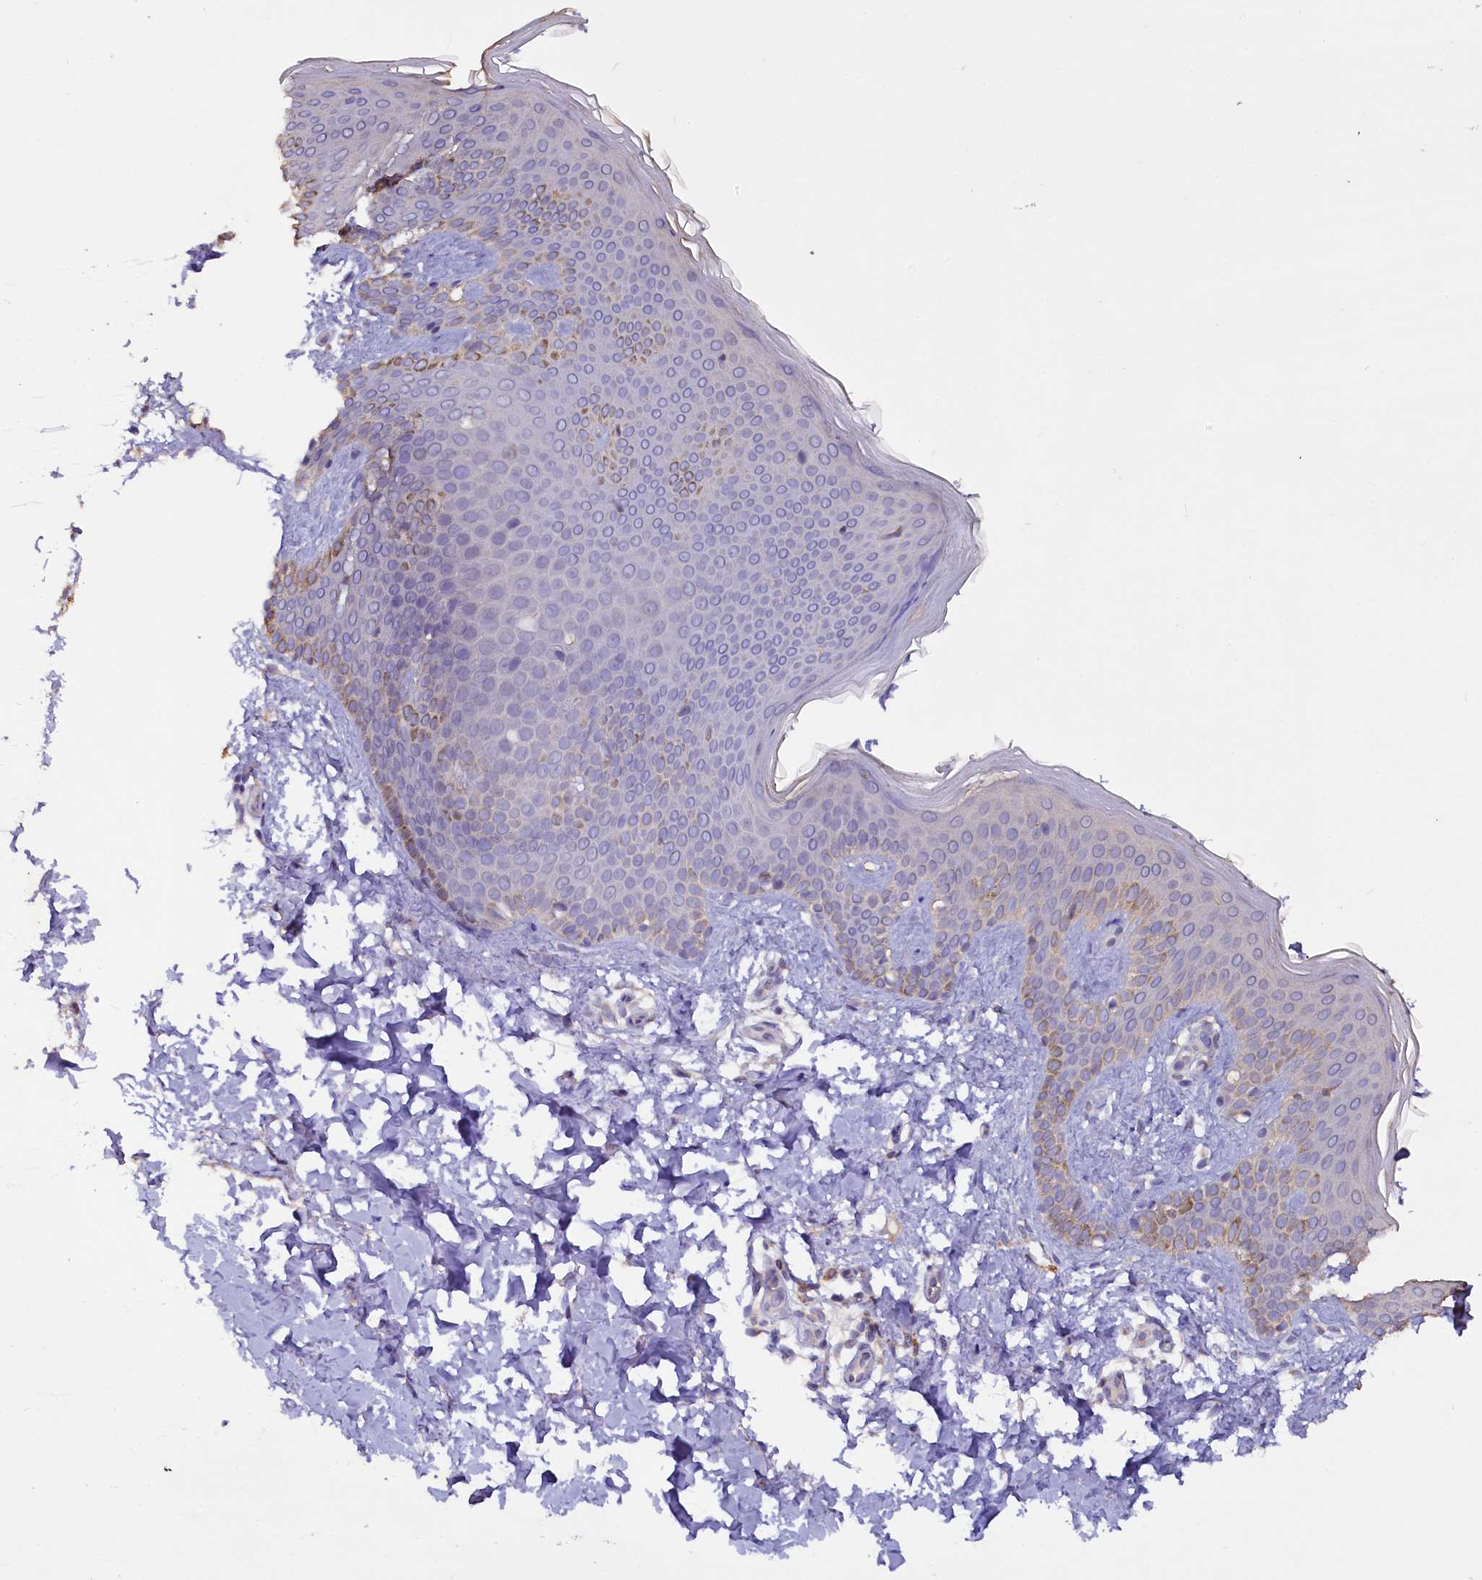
{"staining": {"intensity": "negative", "quantity": "none", "location": "none"}, "tissue": "skin", "cell_type": "Fibroblasts", "image_type": "normal", "snomed": [{"axis": "morphology", "description": "Normal tissue, NOS"}, {"axis": "topography", "description": "Skin"}], "caption": "Micrograph shows no protein expression in fibroblasts of normal skin. (DAB (3,3'-diaminobenzidine) immunohistochemistry visualized using brightfield microscopy, high magnification).", "gene": "ETFBKMT", "patient": {"sex": "male", "age": 36}}